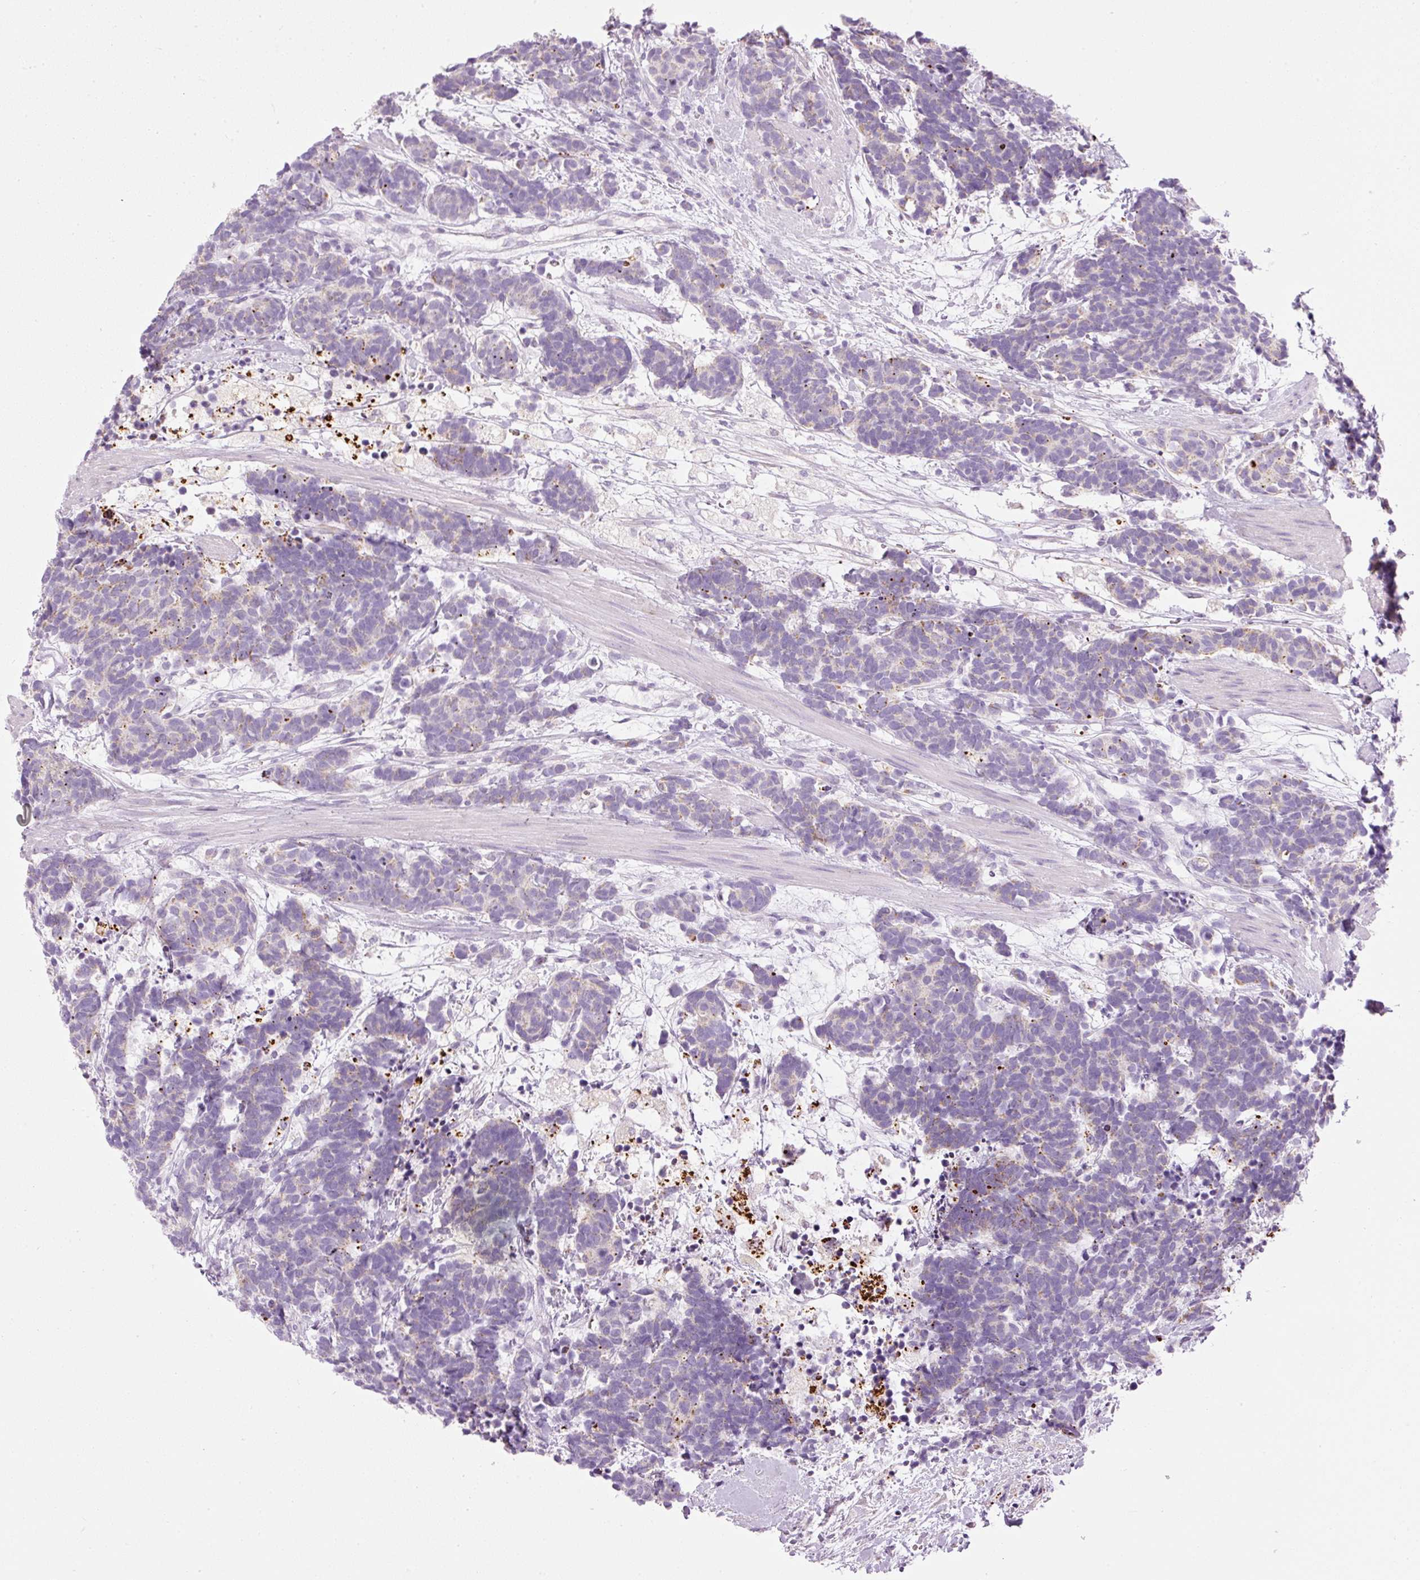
{"staining": {"intensity": "weak", "quantity": "<25%", "location": "cytoplasmic/membranous"}, "tissue": "carcinoid", "cell_type": "Tumor cells", "image_type": "cancer", "snomed": [{"axis": "morphology", "description": "Carcinoma, NOS"}, {"axis": "morphology", "description": "Carcinoid, malignant, NOS"}, {"axis": "topography", "description": "Prostate"}], "caption": "Carcinoma was stained to show a protein in brown. There is no significant positivity in tumor cells.", "gene": "CARD16", "patient": {"sex": "male", "age": 57}}